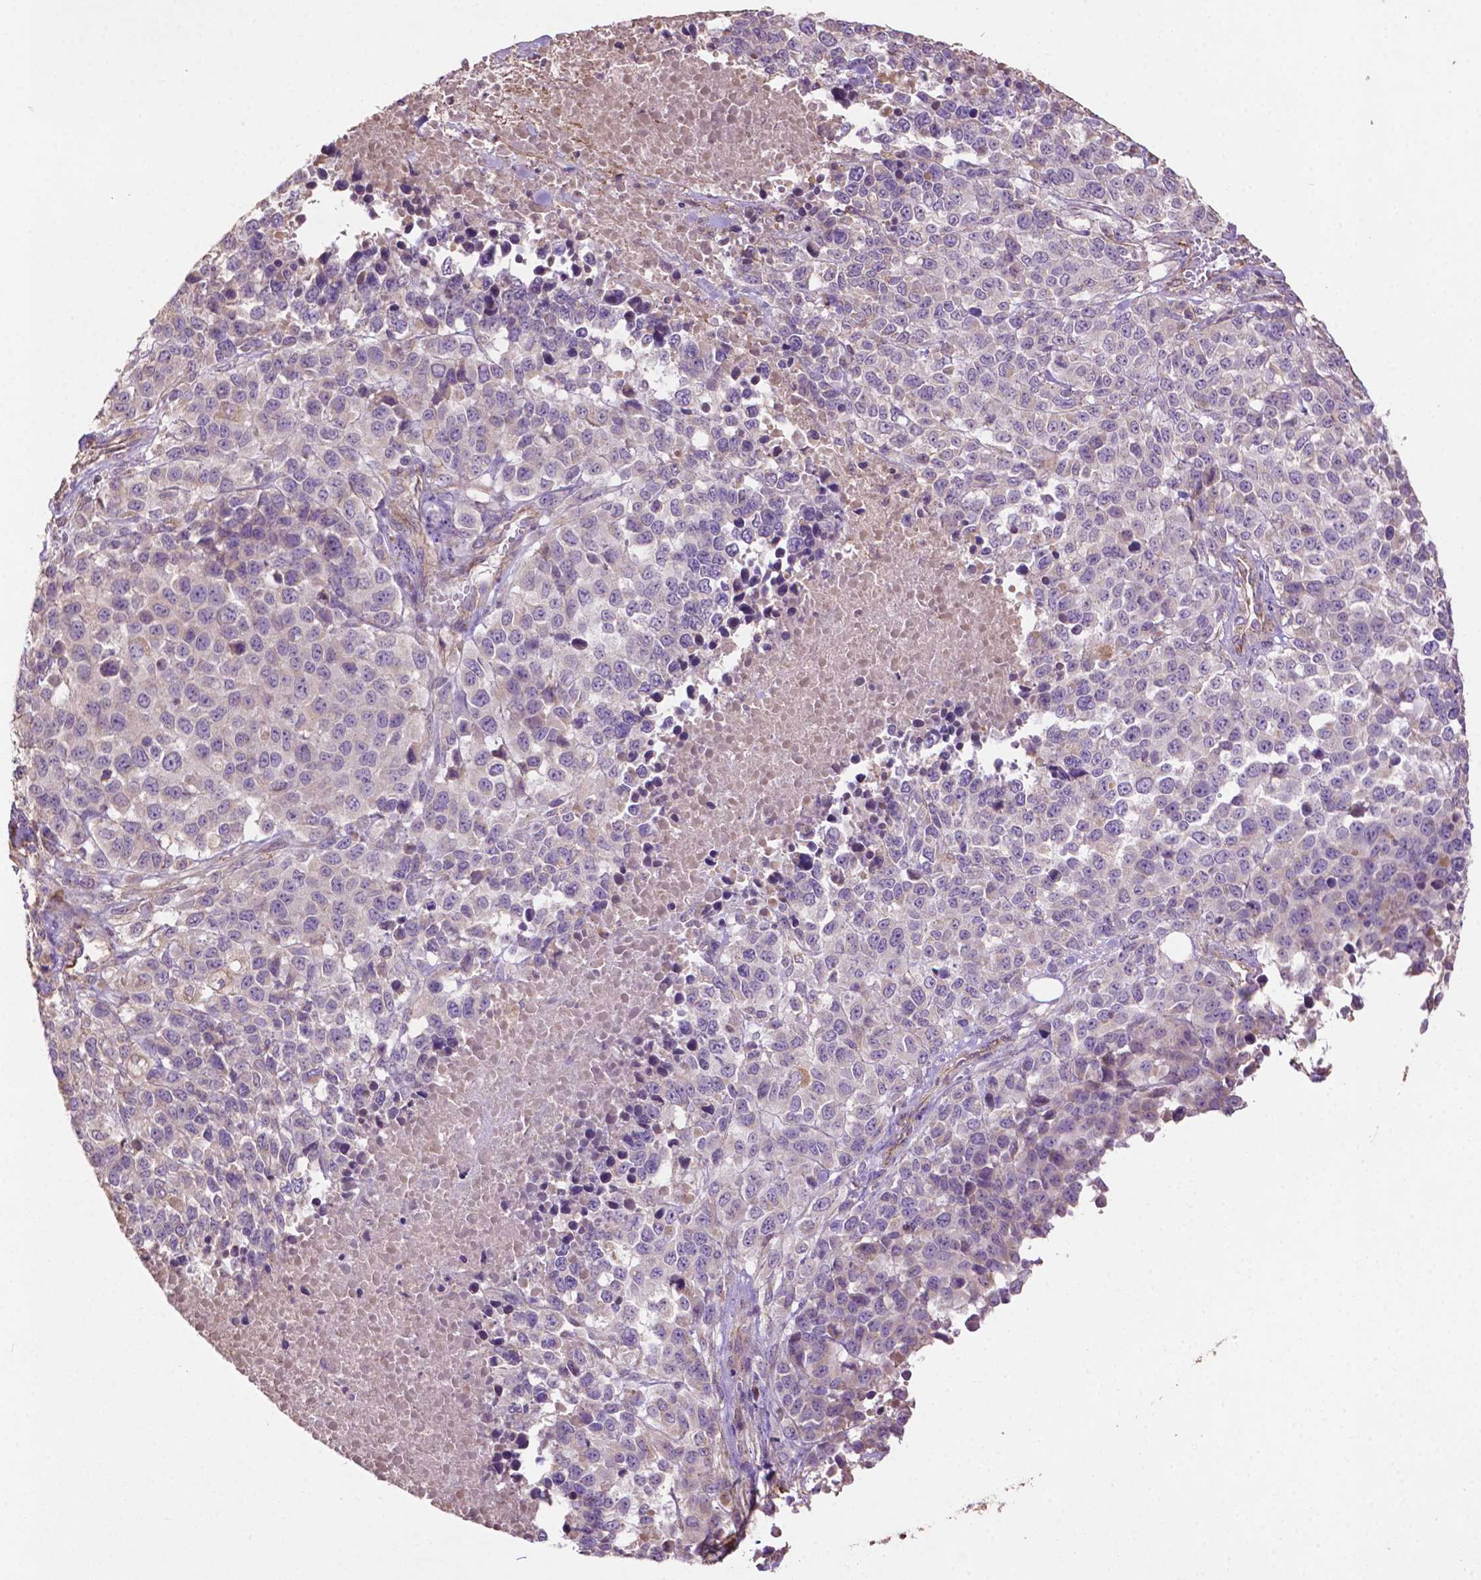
{"staining": {"intensity": "negative", "quantity": "none", "location": "none"}, "tissue": "melanoma", "cell_type": "Tumor cells", "image_type": "cancer", "snomed": [{"axis": "morphology", "description": "Malignant melanoma, Metastatic site"}, {"axis": "topography", "description": "Skin"}], "caption": "Immunohistochemistry image of human melanoma stained for a protein (brown), which reveals no staining in tumor cells. (DAB (3,3'-diaminobenzidine) IHC with hematoxylin counter stain).", "gene": "LRR1", "patient": {"sex": "male", "age": 84}}